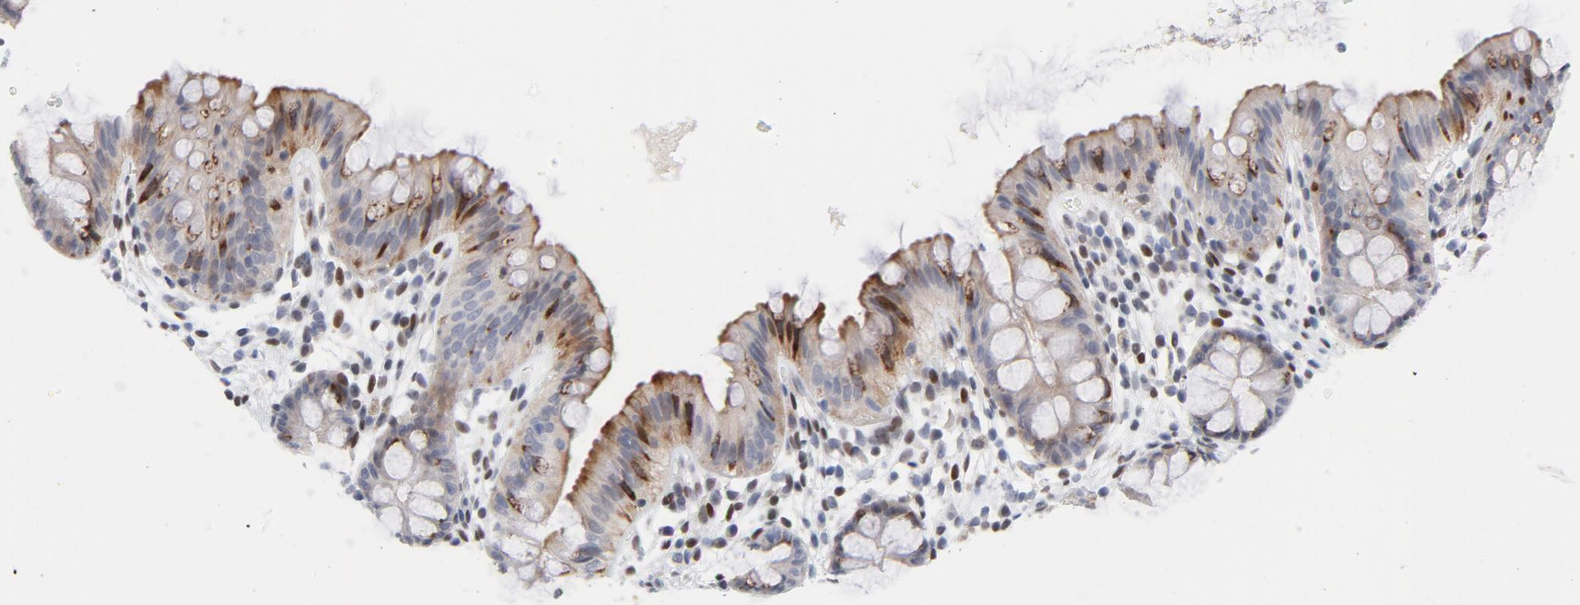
{"staining": {"intensity": "weak", "quantity": "25%-75%", "location": "nuclear"}, "tissue": "colon", "cell_type": "Endothelial cells", "image_type": "normal", "snomed": [{"axis": "morphology", "description": "Normal tissue, NOS"}, {"axis": "topography", "description": "Smooth muscle"}, {"axis": "topography", "description": "Colon"}], "caption": "Brown immunohistochemical staining in normal human colon reveals weak nuclear staining in about 25%-75% of endothelial cells.", "gene": "NFIC", "patient": {"sex": "male", "age": 67}}